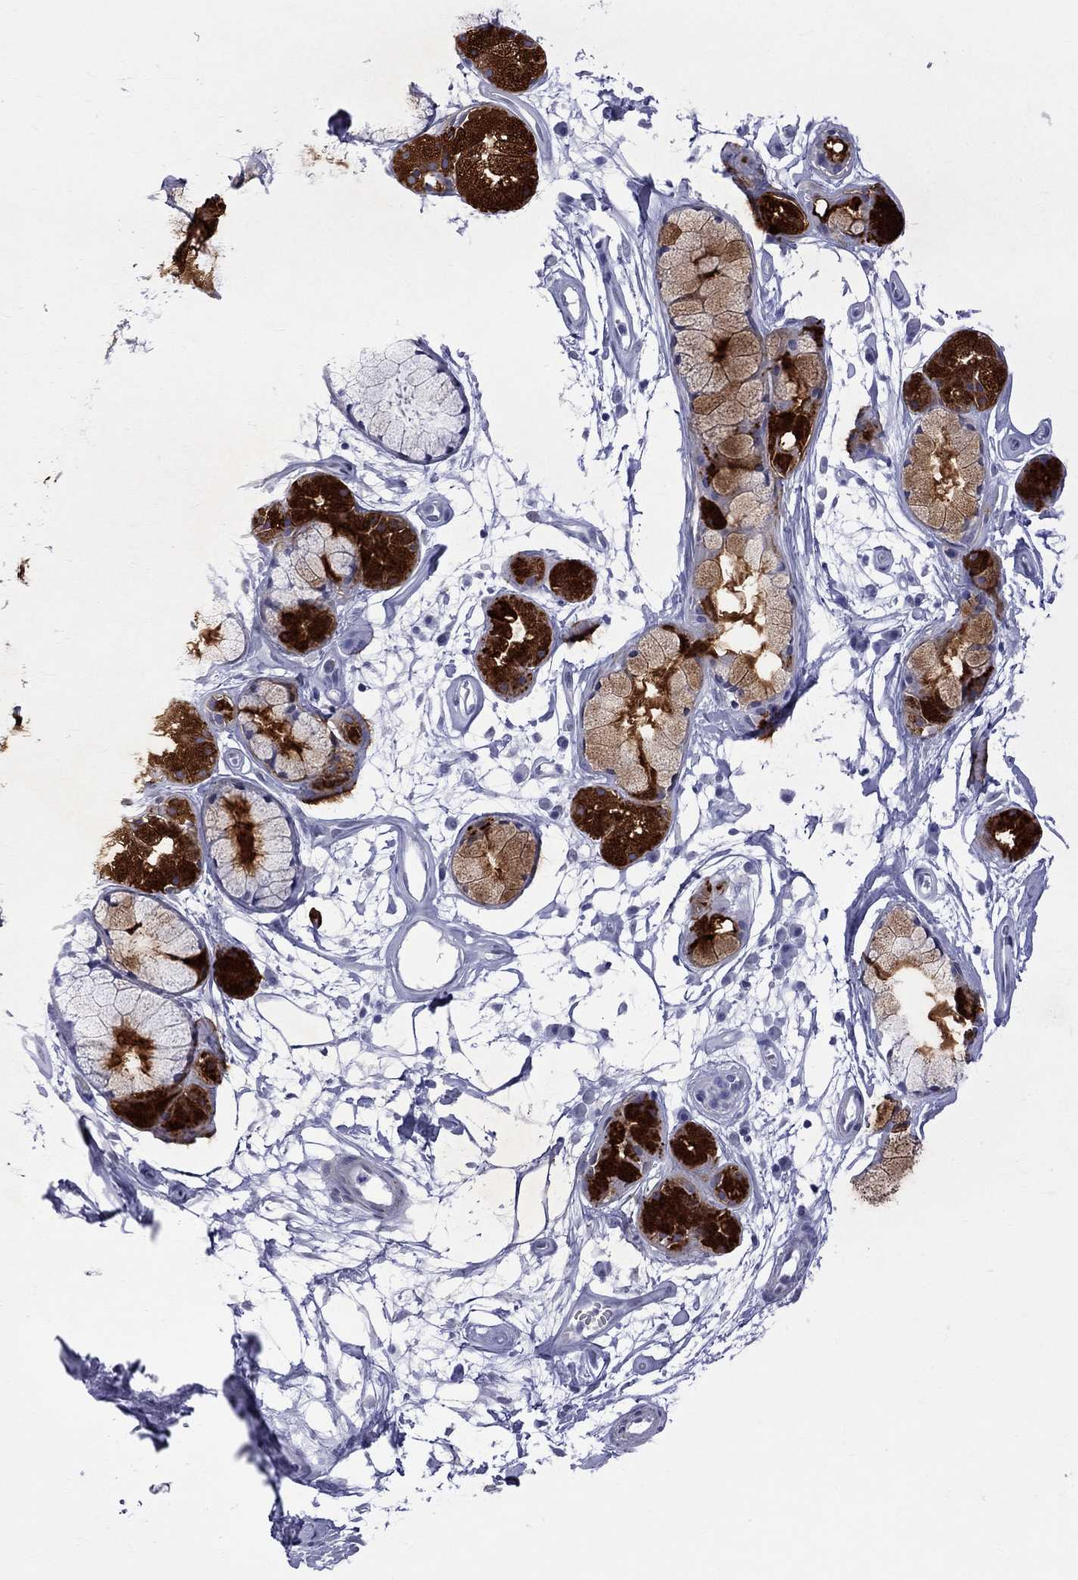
{"staining": {"intensity": "negative", "quantity": "none", "location": "none"}, "tissue": "soft tissue", "cell_type": "Chondrocytes", "image_type": "normal", "snomed": [{"axis": "morphology", "description": "Normal tissue, NOS"}, {"axis": "morphology", "description": "Squamous cell carcinoma, NOS"}, {"axis": "topography", "description": "Cartilage tissue"}, {"axis": "topography", "description": "Lung"}], "caption": "A high-resolution photomicrograph shows immunohistochemistry staining of benign soft tissue, which shows no significant positivity in chondrocytes. (DAB immunohistochemistry (IHC), high magnification).", "gene": "BPIFB1", "patient": {"sex": "male", "age": 66}}